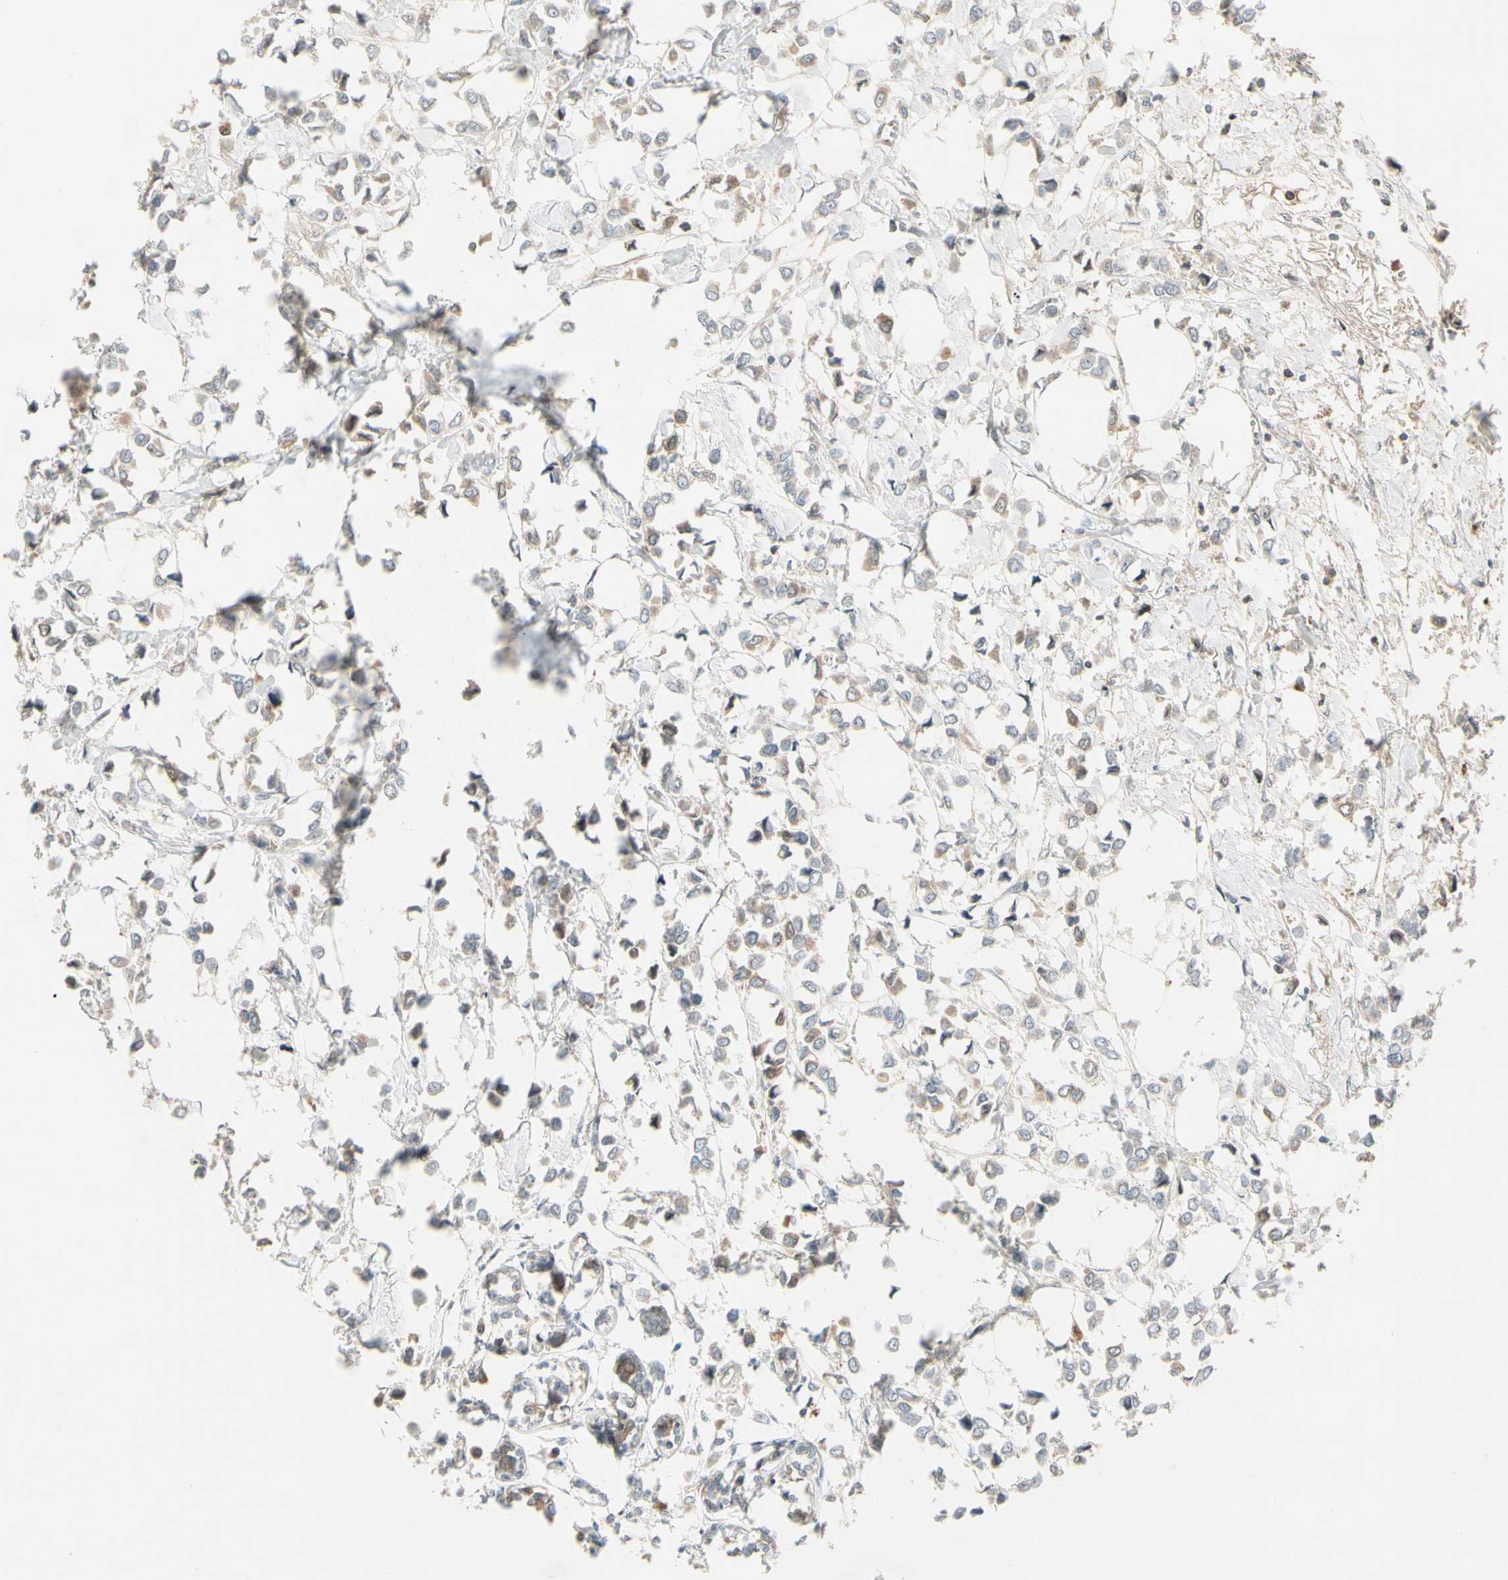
{"staining": {"intensity": "weak", "quantity": ">75%", "location": "cytoplasmic/membranous"}, "tissue": "breast cancer", "cell_type": "Tumor cells", "image_type": "cancer", "snomed": [{"axis": "morphology", "description": "Lobular carcinoma"}, {"axis": "topography", "description": "Breast"}], "caption": "Immunohistochemistry (IHC) histopathology image of neoplastic tissue: human breast cancer (lobular carcinoma) stained using IHC reveals low levels of weak protein expression localized specifically in the cytoplasmic/membranous of tumor cells, appearing as a cytoplasmic/membranous brown color.", "gene": "ICAM5", "patient": {"sex": "female", "age": 51}}